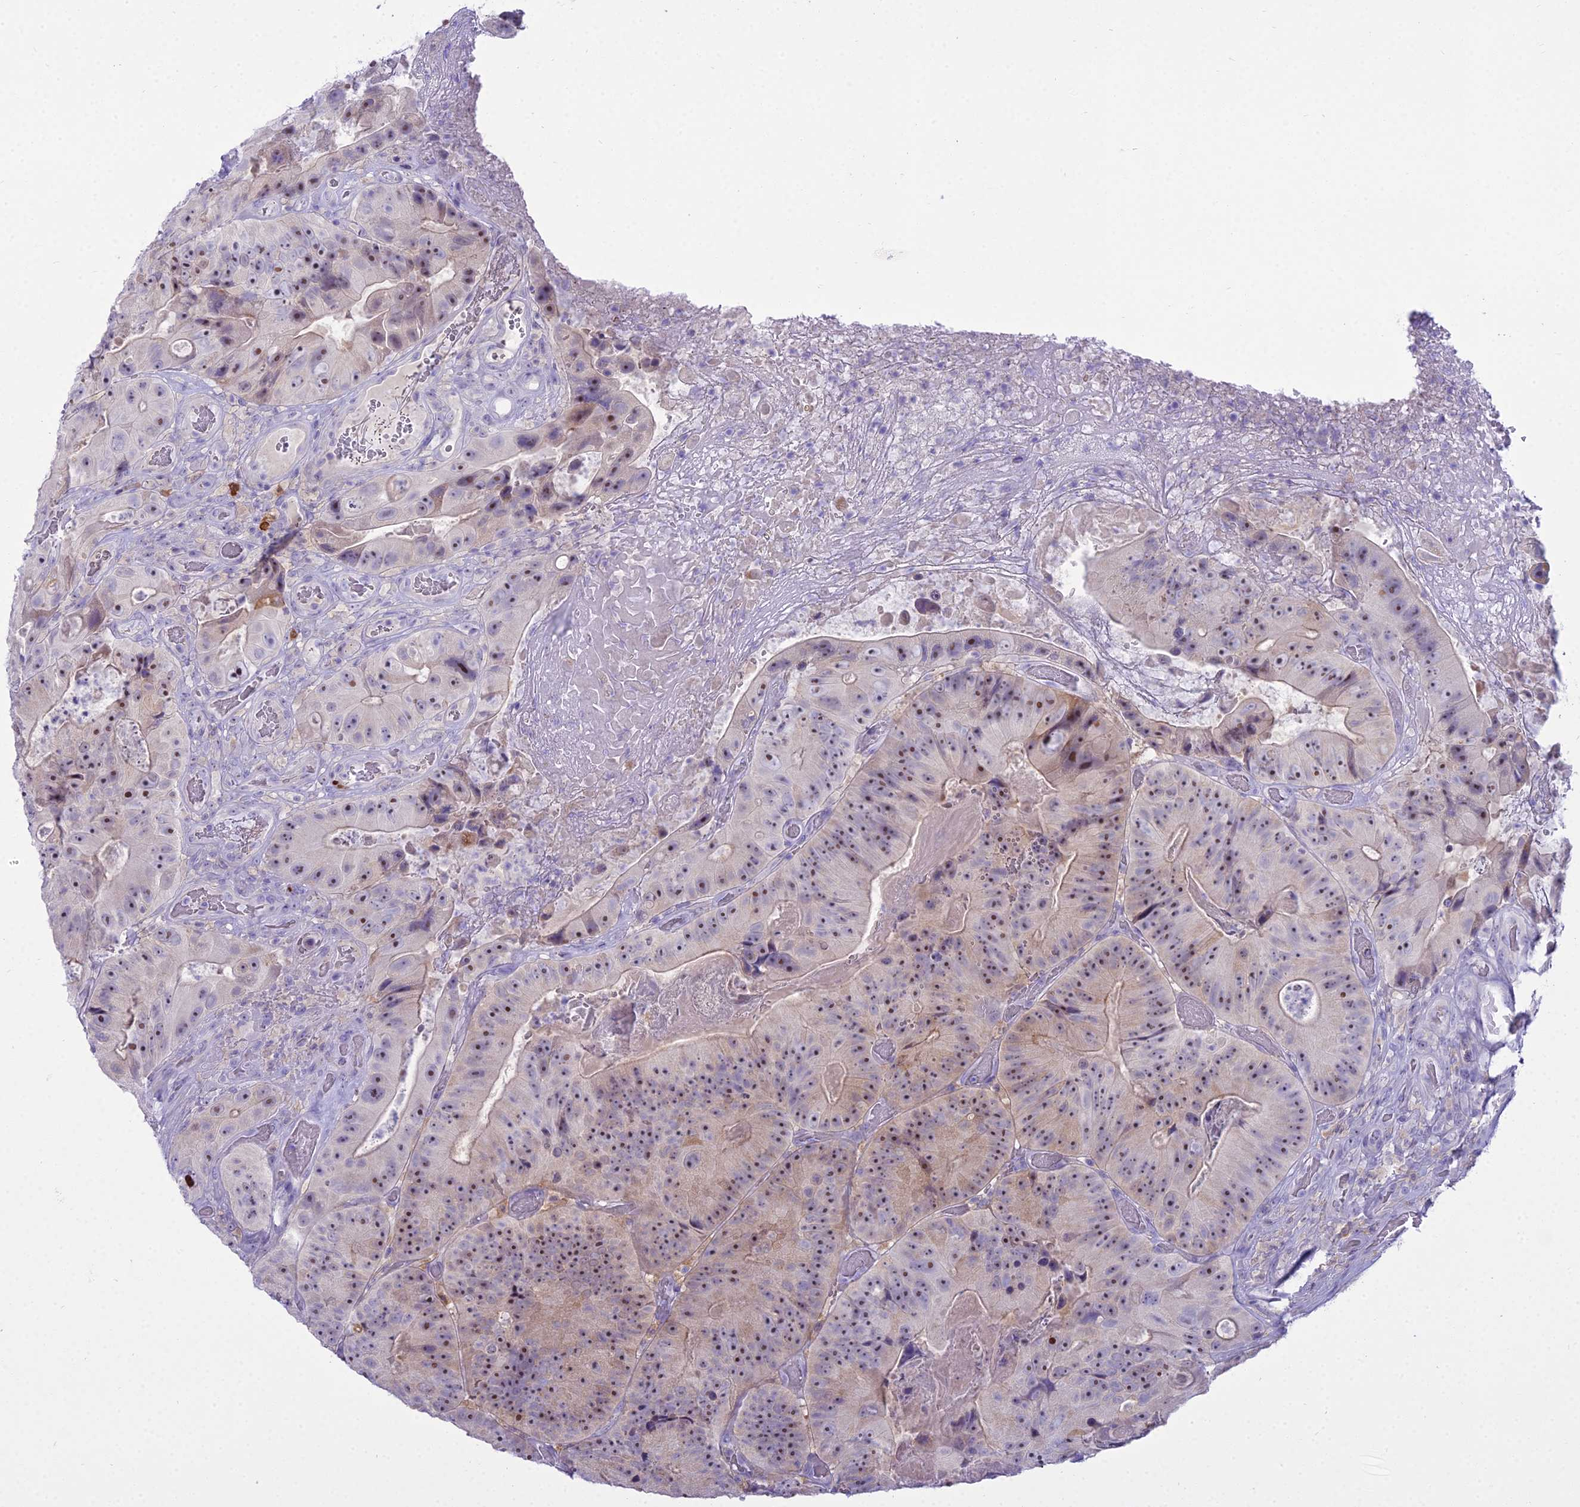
{"staining": {"intensity": "moderate", "quantity": ">75%", "location": "nuclear"}, "tissue": "colorectal cancer", "cell_type": "Tumor cells", "image_type": "cancer", "snomed": [{"axis": "morphology", "description": "Adenocarcinoma, NOS"}, {"axis": "topography", "description": "Colon"}], "caption": "Colorectal cancer tissue displays moderate nuclear expression in approximately >75% of tumor cells", "gene": "BLNK", "patient": {"sex": "female", "age": 86}}